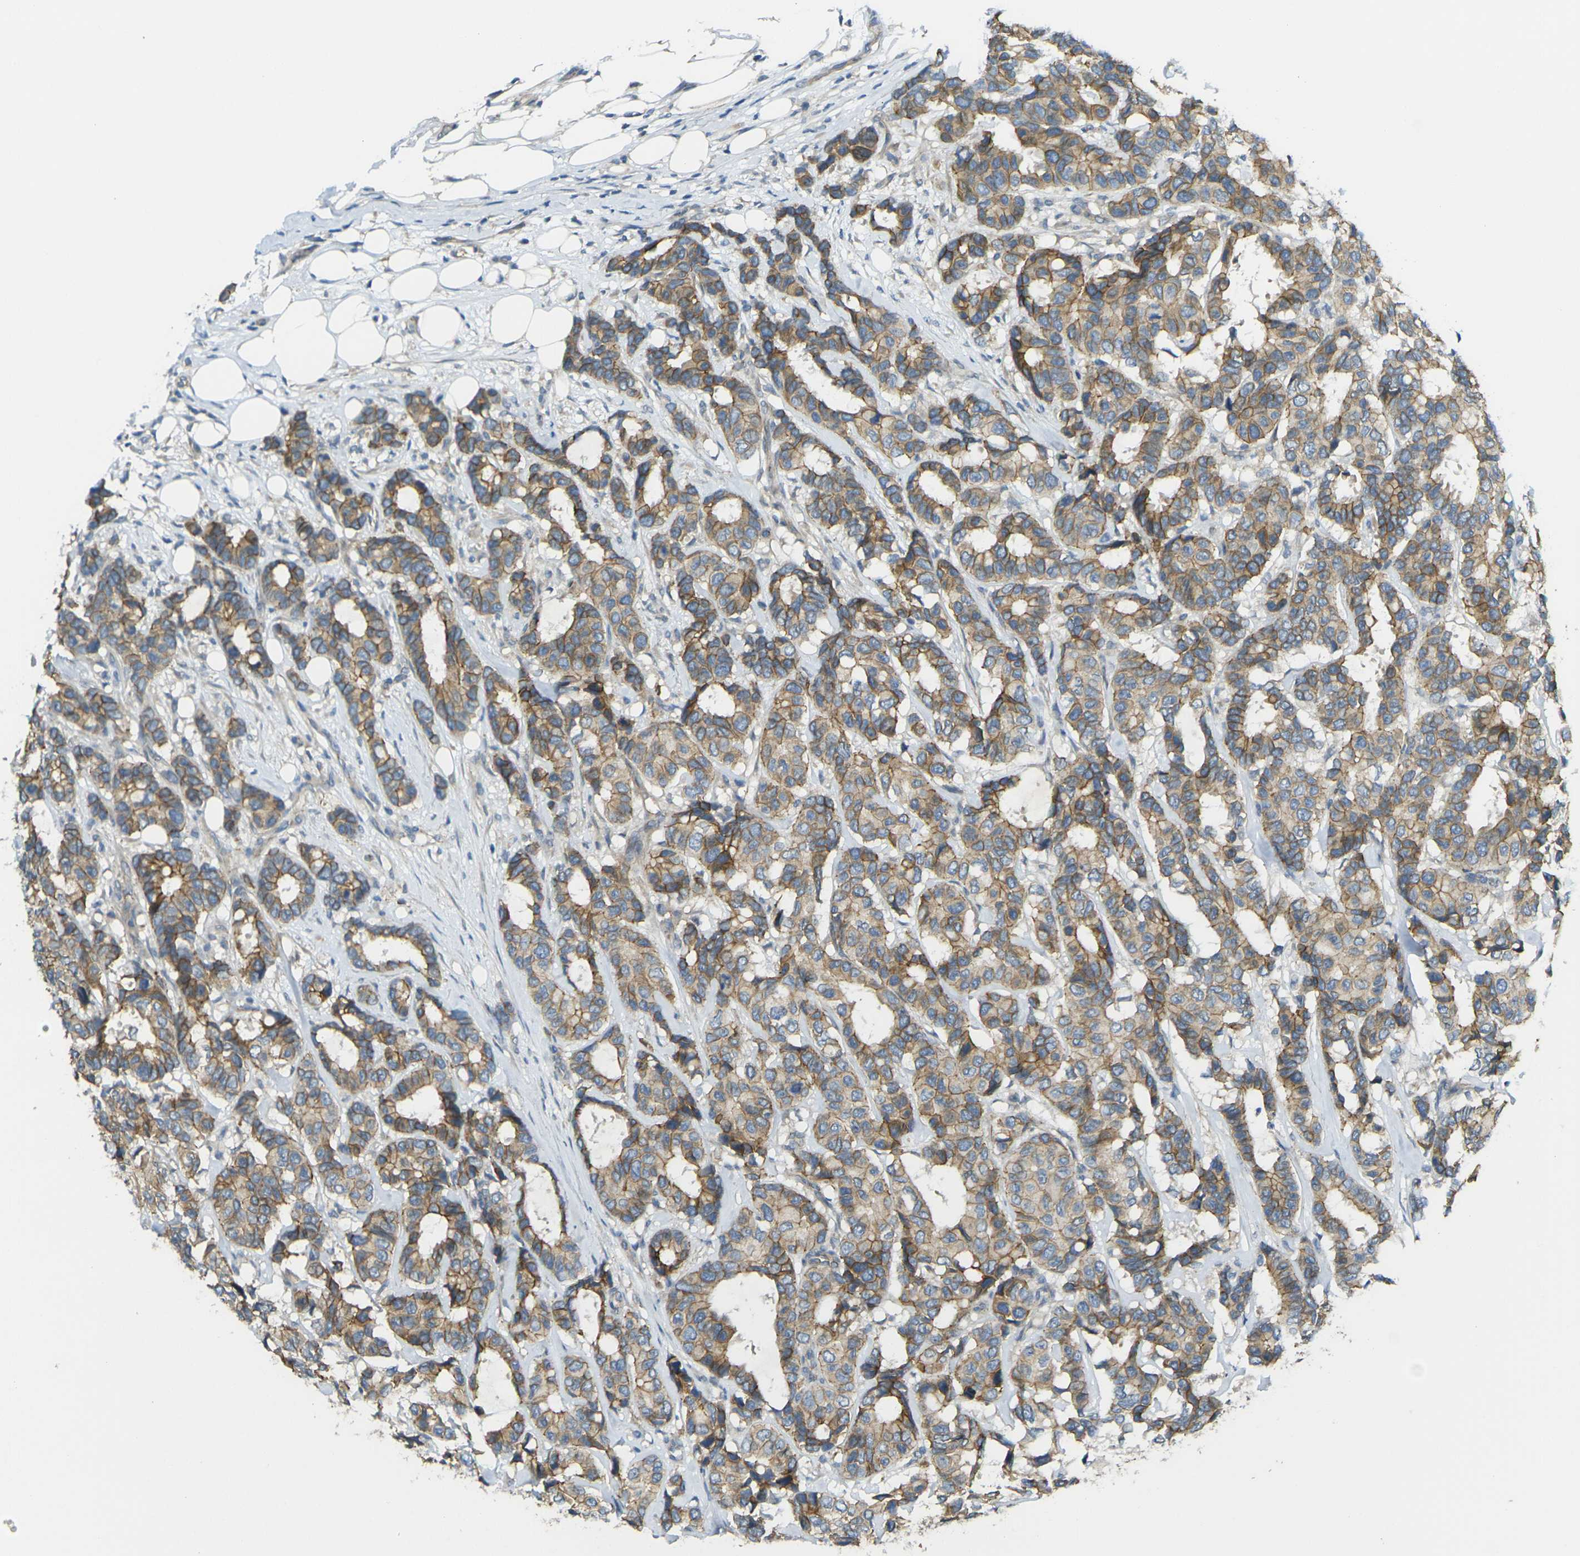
{"staining": {"intensity": "moderate", "quantity": ">75%", "location": "cytoplasmic/membranous"}, "tissue": "breast cancer", "cell_type": "Tumor cells", "image_type": "cancer", "snomed": [{"axis": "morphology", "description": "Duct carcinoma"}, {"axis": "topography", "description": "Breast"}], "caption": "The image exhibits staining of intraductal carcinoma (breast), revealing moderate cytoplasmic/membranous protein expression (brown color) within tumor cells.", "gene": "RHBDD1", "patient": {"sex": "female", "age": 87}}